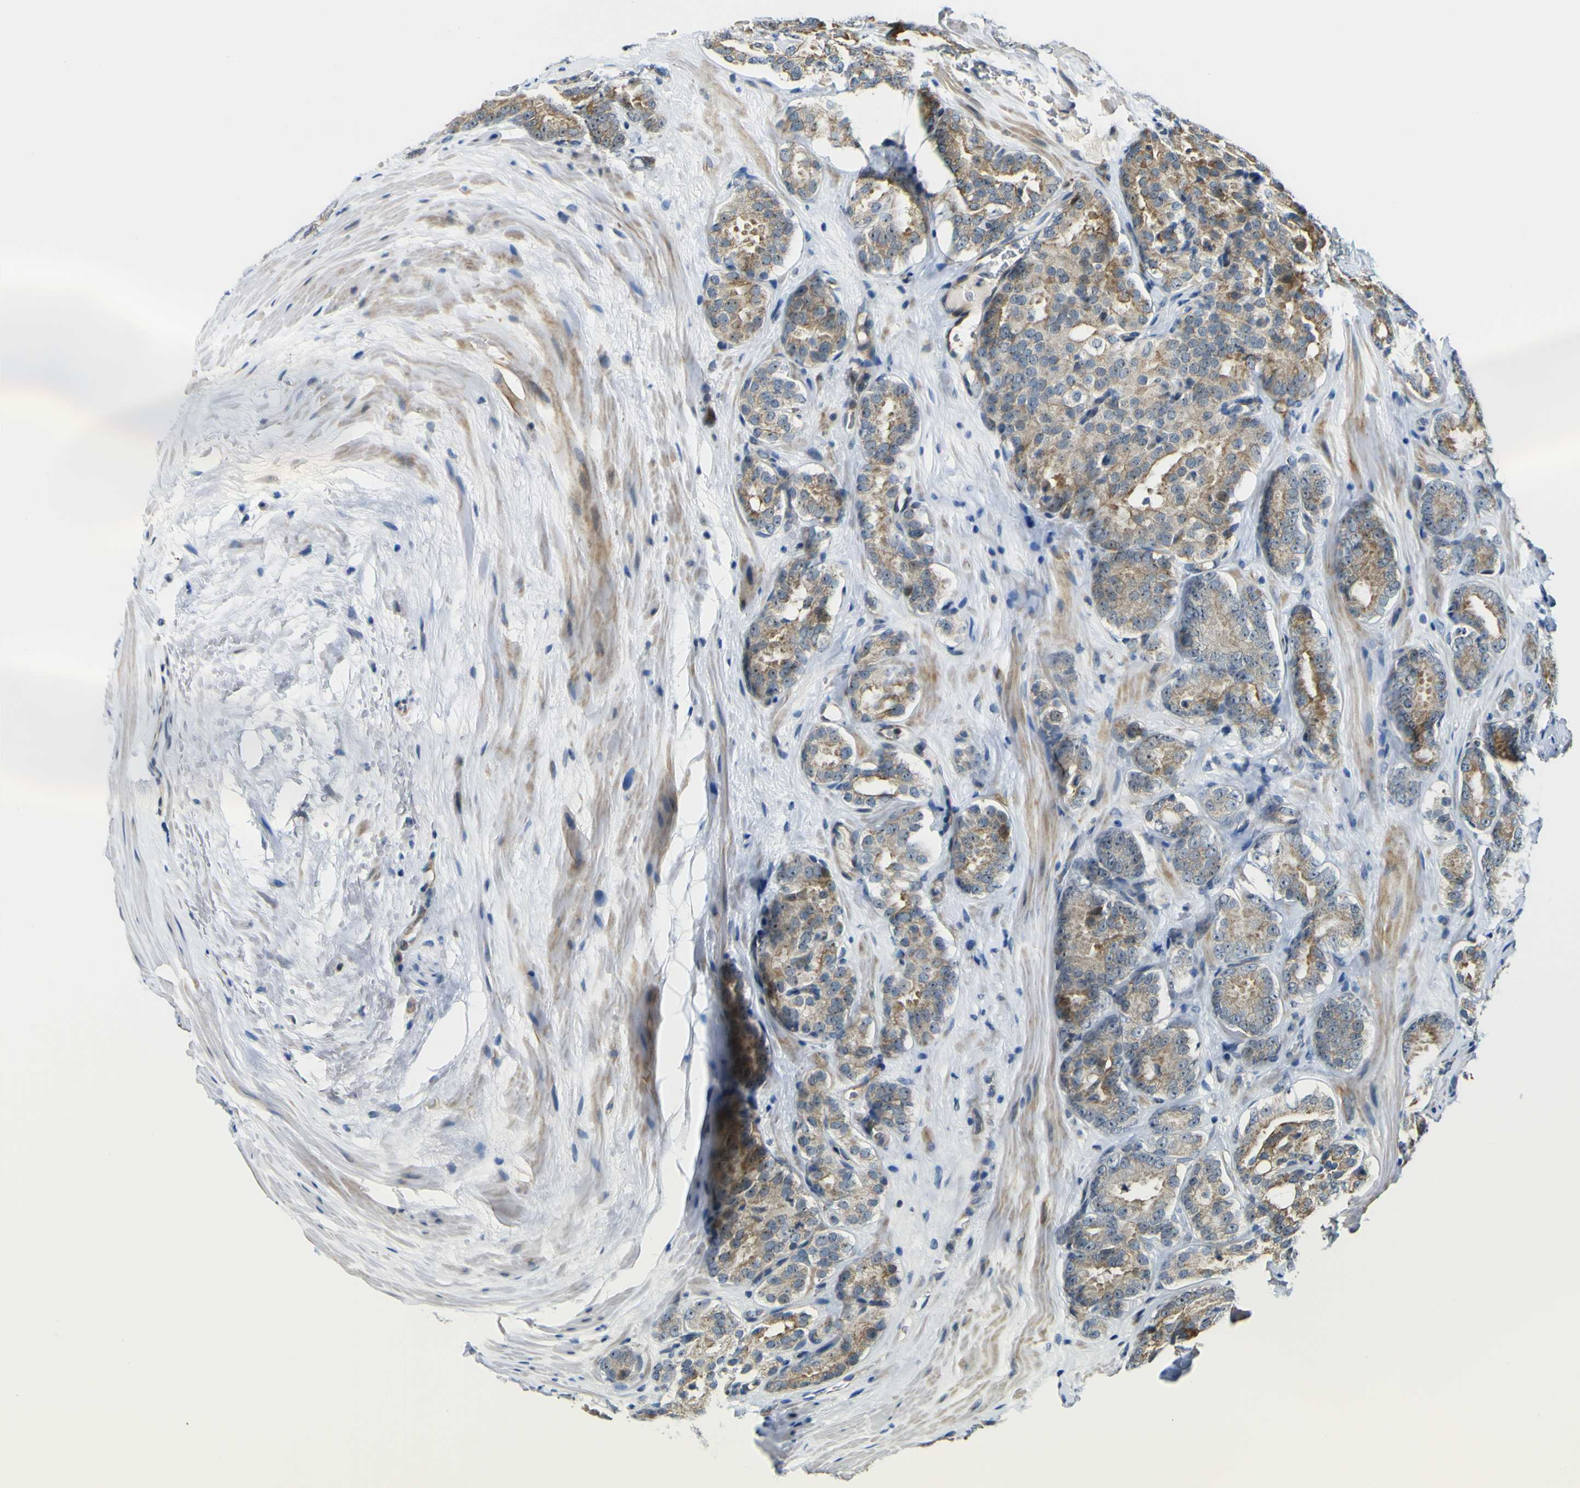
{"staining": {"intensity": "strong", "quantity": "25%-75%", "location": "cytoplasmic/membranous"}, "tissue": "prostate cancer", "cell_type": "Tumor cells", "image_type": "cancer", "snomed": [{"axis": "morphology", "description": "Adenocarcinoma, High grade"}, {"axis": "topography", "description": "Prostate"}], "caption": "Prostate cancer (high-grade adenocarcinoma) stained with IHC exhibits strong cytoplasmic/membranous staining in approximately 25%-75% of tumor cells.", "gene": "KDM7A", "patient": {"sex": "male", "age": 64}}